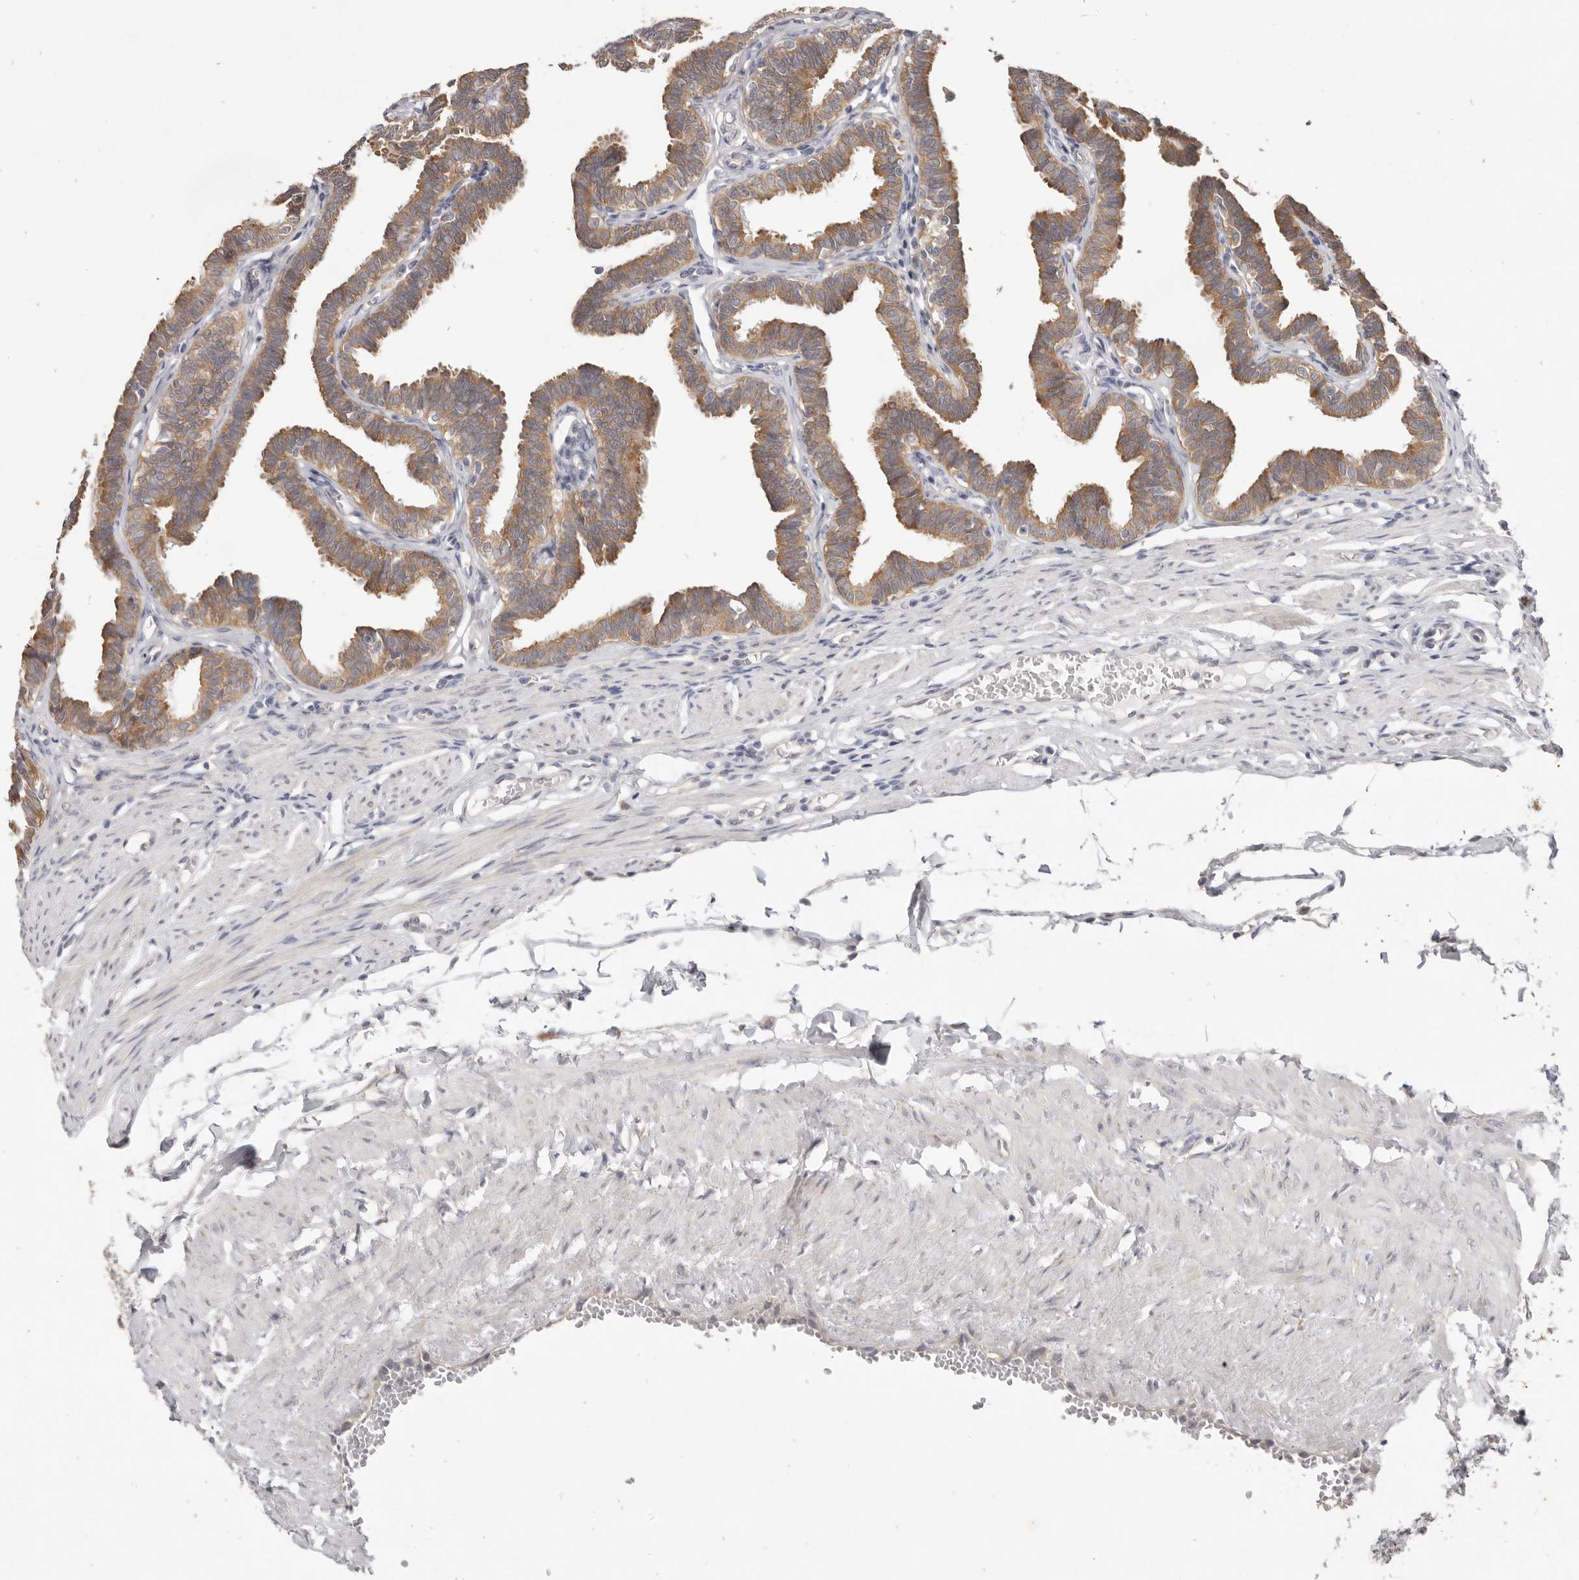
{"staining": {"intensity": "moderate", "quantity": ">75%", "location": "cytoplasmic/membranous"}, "tissue": "fallopian tube", "cell_type": "Glandular cells", "image_type": "normal", "snomed": [{"axis": "morphology", "description": "Normal tissue, NOS"}, {"axis": "topography", "description": "Fallopian tube"}, {"axis": "topography", "description": "Ovary"}], "caption": "Protein staining shows moderate cytoplasmic/membranous positivity in about >75% of glandular cells in unremarkable fallopian tube.", "gene": "WDR77", "patient": {"sex": "female", "age": 23}}